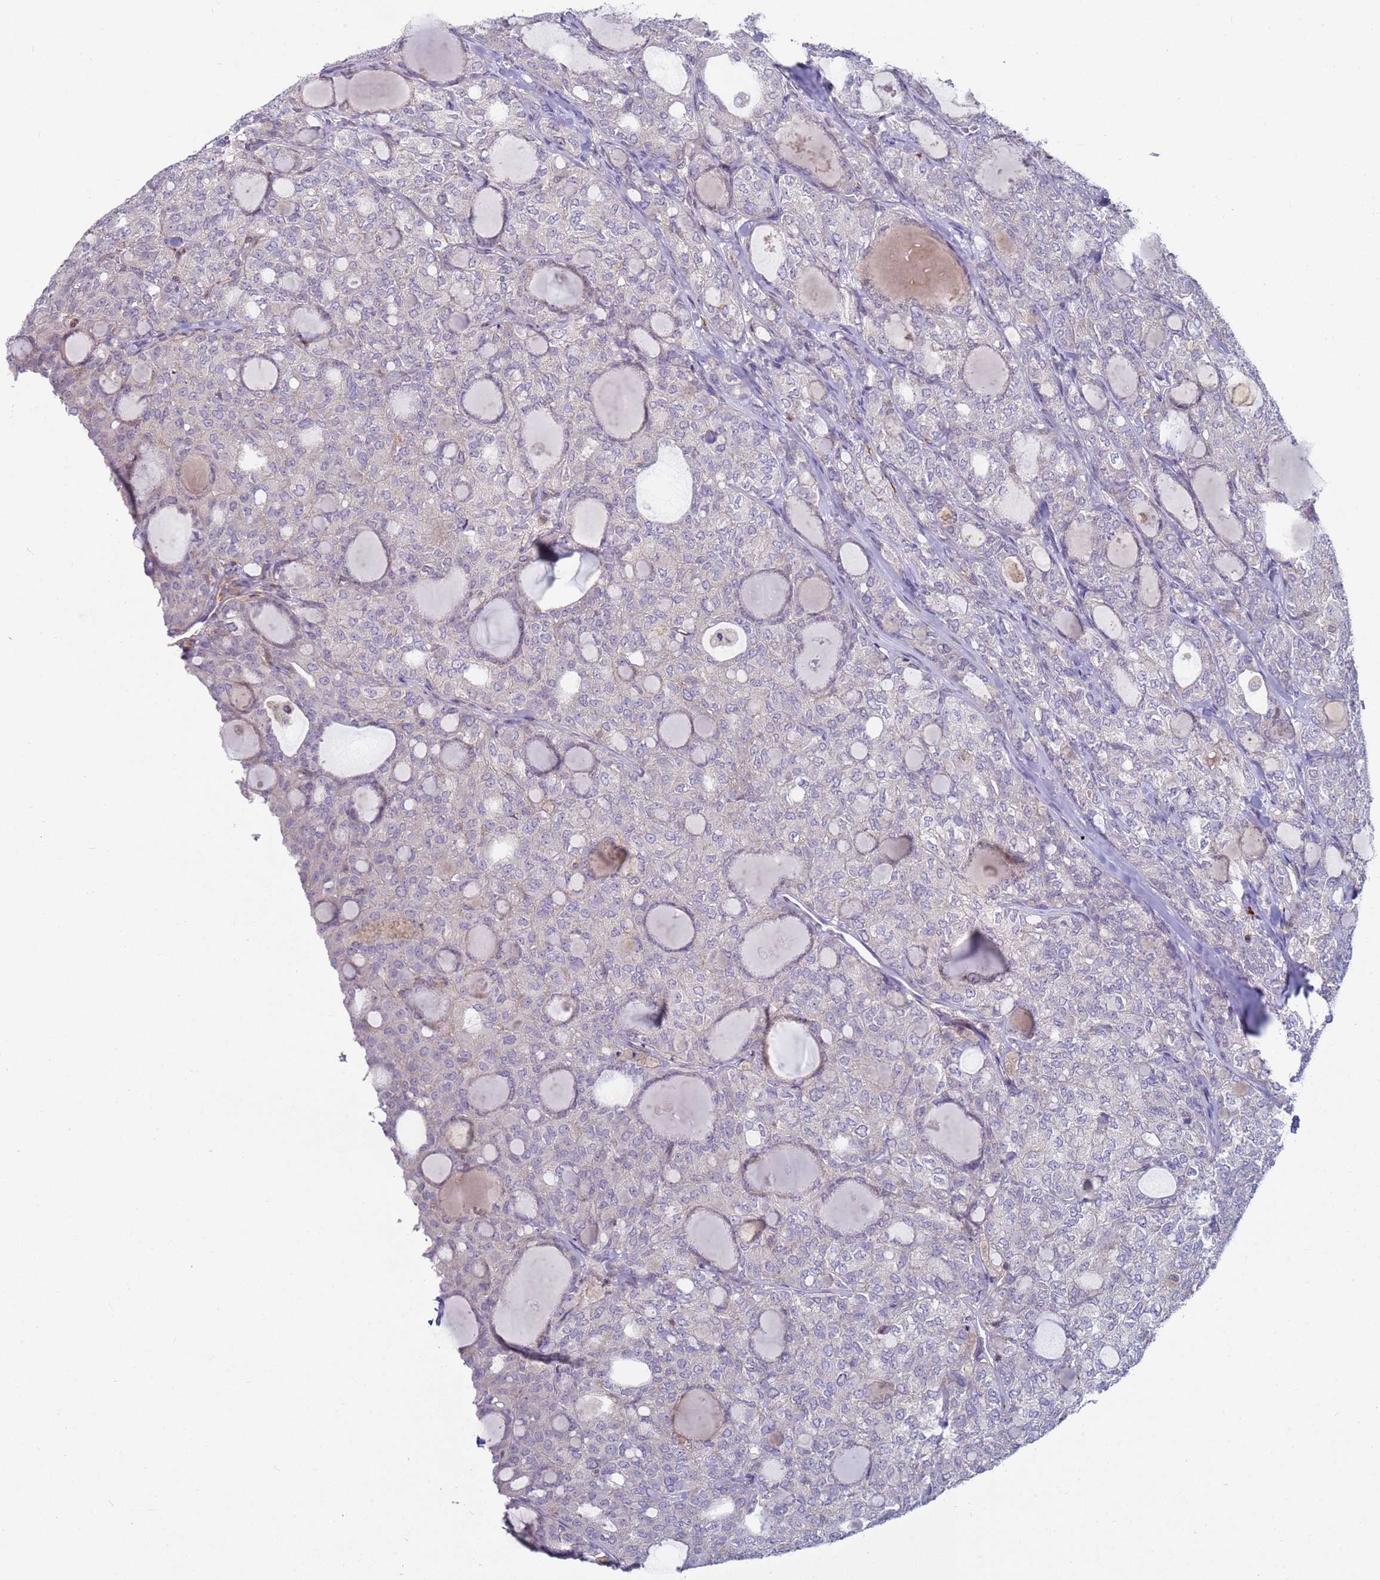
{"staining": {"intensity": "negative", "quantity": "none", "location": "none"}, "tissue": "thyroid cancer", "cell_type": "Tumor cells", "image_type": "cancer", "snomed": [{"axis": "morphology", "description": "Follicular adenoma carcinoma, NOS"}, {"axis": "topography", "description": "Thyroid gland"}], "caption": "Image shows no significant protein expression in tumor cells of follicular adenoma carcinoma (thyroid). Brightfield microscopy of immunohistochemistry stained with DAB (3,3'-diaminobenzidine) (brown) and hematoxylin (blue), captured at high magnification.", "gene": "SNAPC4", "patient": {"sex": "male", "age": 75}}